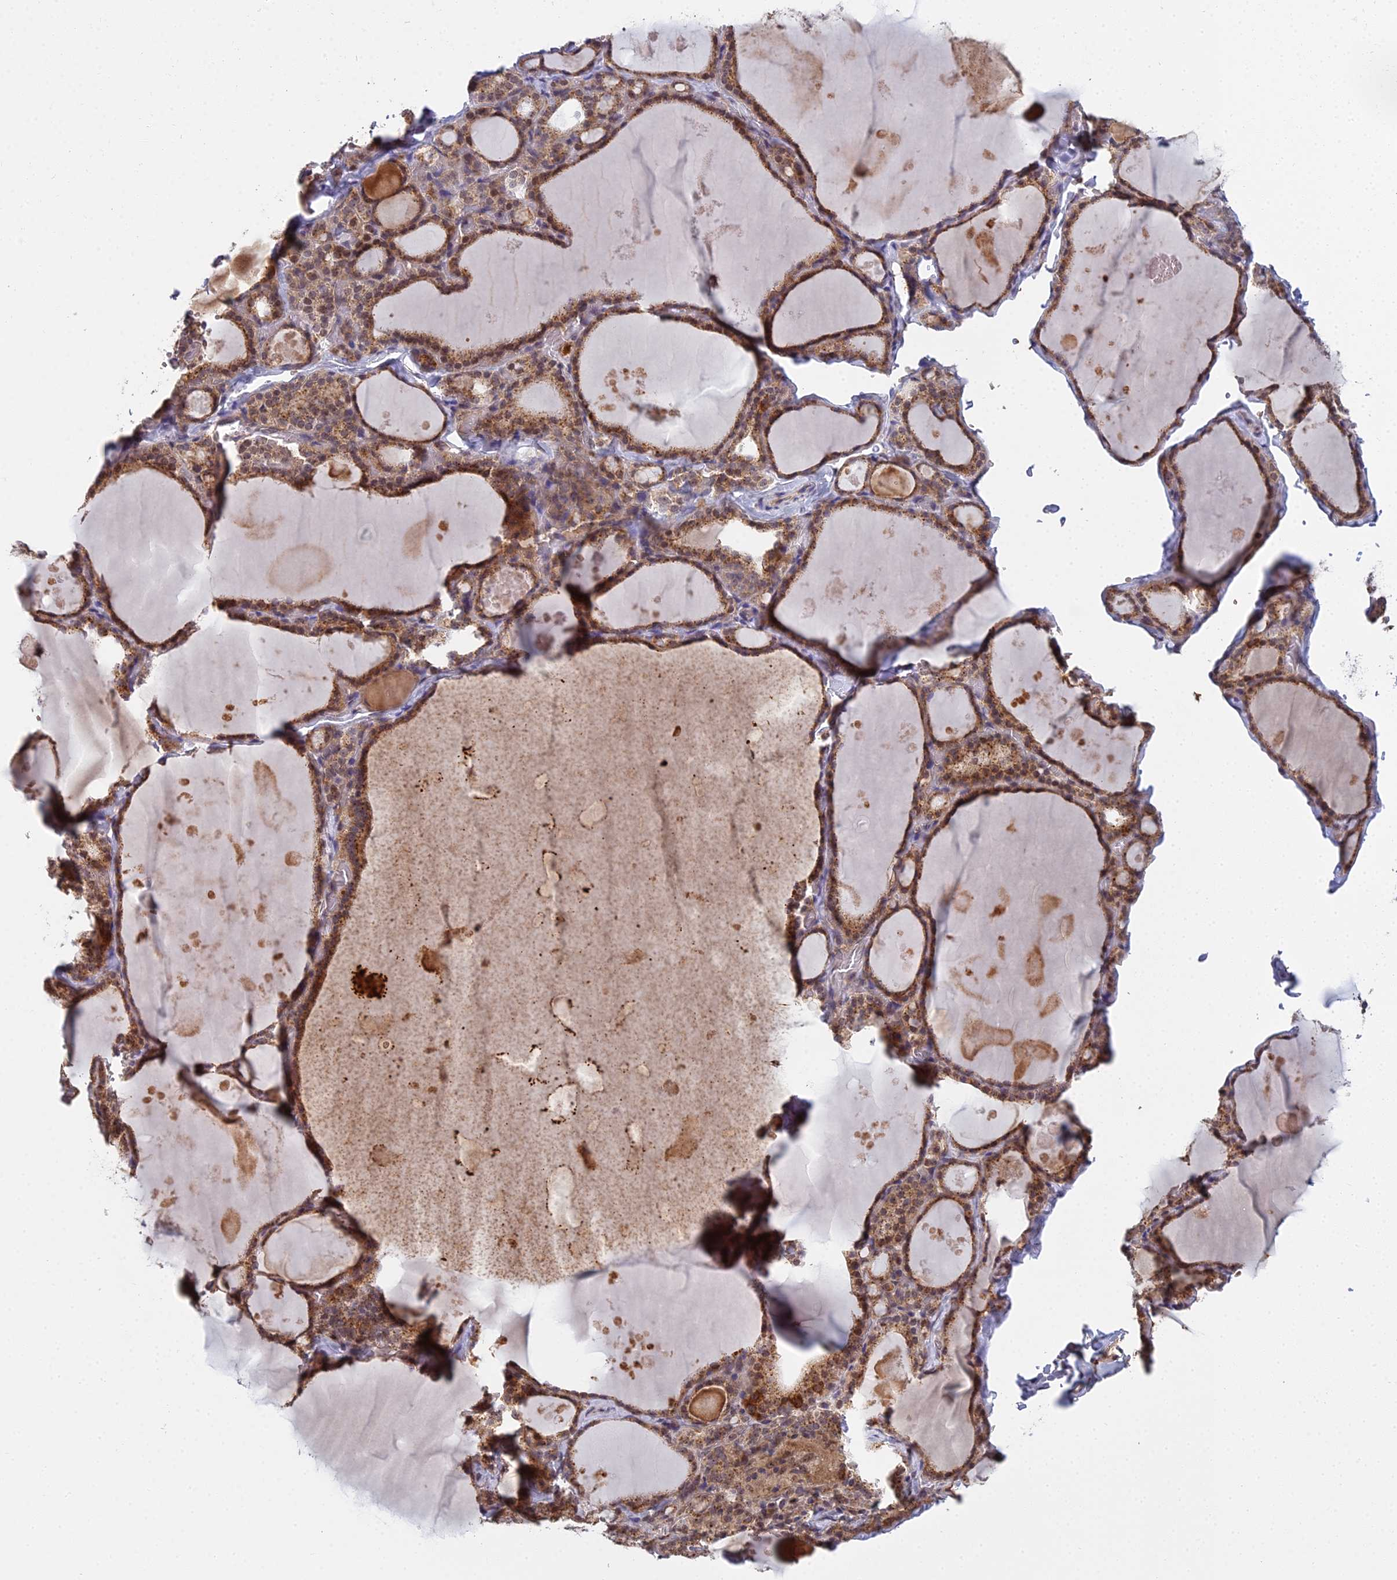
{"staining": {"intensity": "moderate", "quantity": ">75%", "location": "cytoplasmic/membranous"}, "tissue": "thyroid gland", "cell_type": "Glandular cells", "image_type": "normal", "snomed": [{"axis": "morphology", "description": "Normal tissue, NOS"}, {"axis": "topography", "description": "Thyroid gland"}], "caption": "This is a histology image of IHC staining of unremarkable thyroid gland, which shows moderate staining in the cytoplasmic/membranous of glandular cells.", "gene": "MEOX1", "patient": {"sex": "male", "age": 56}}